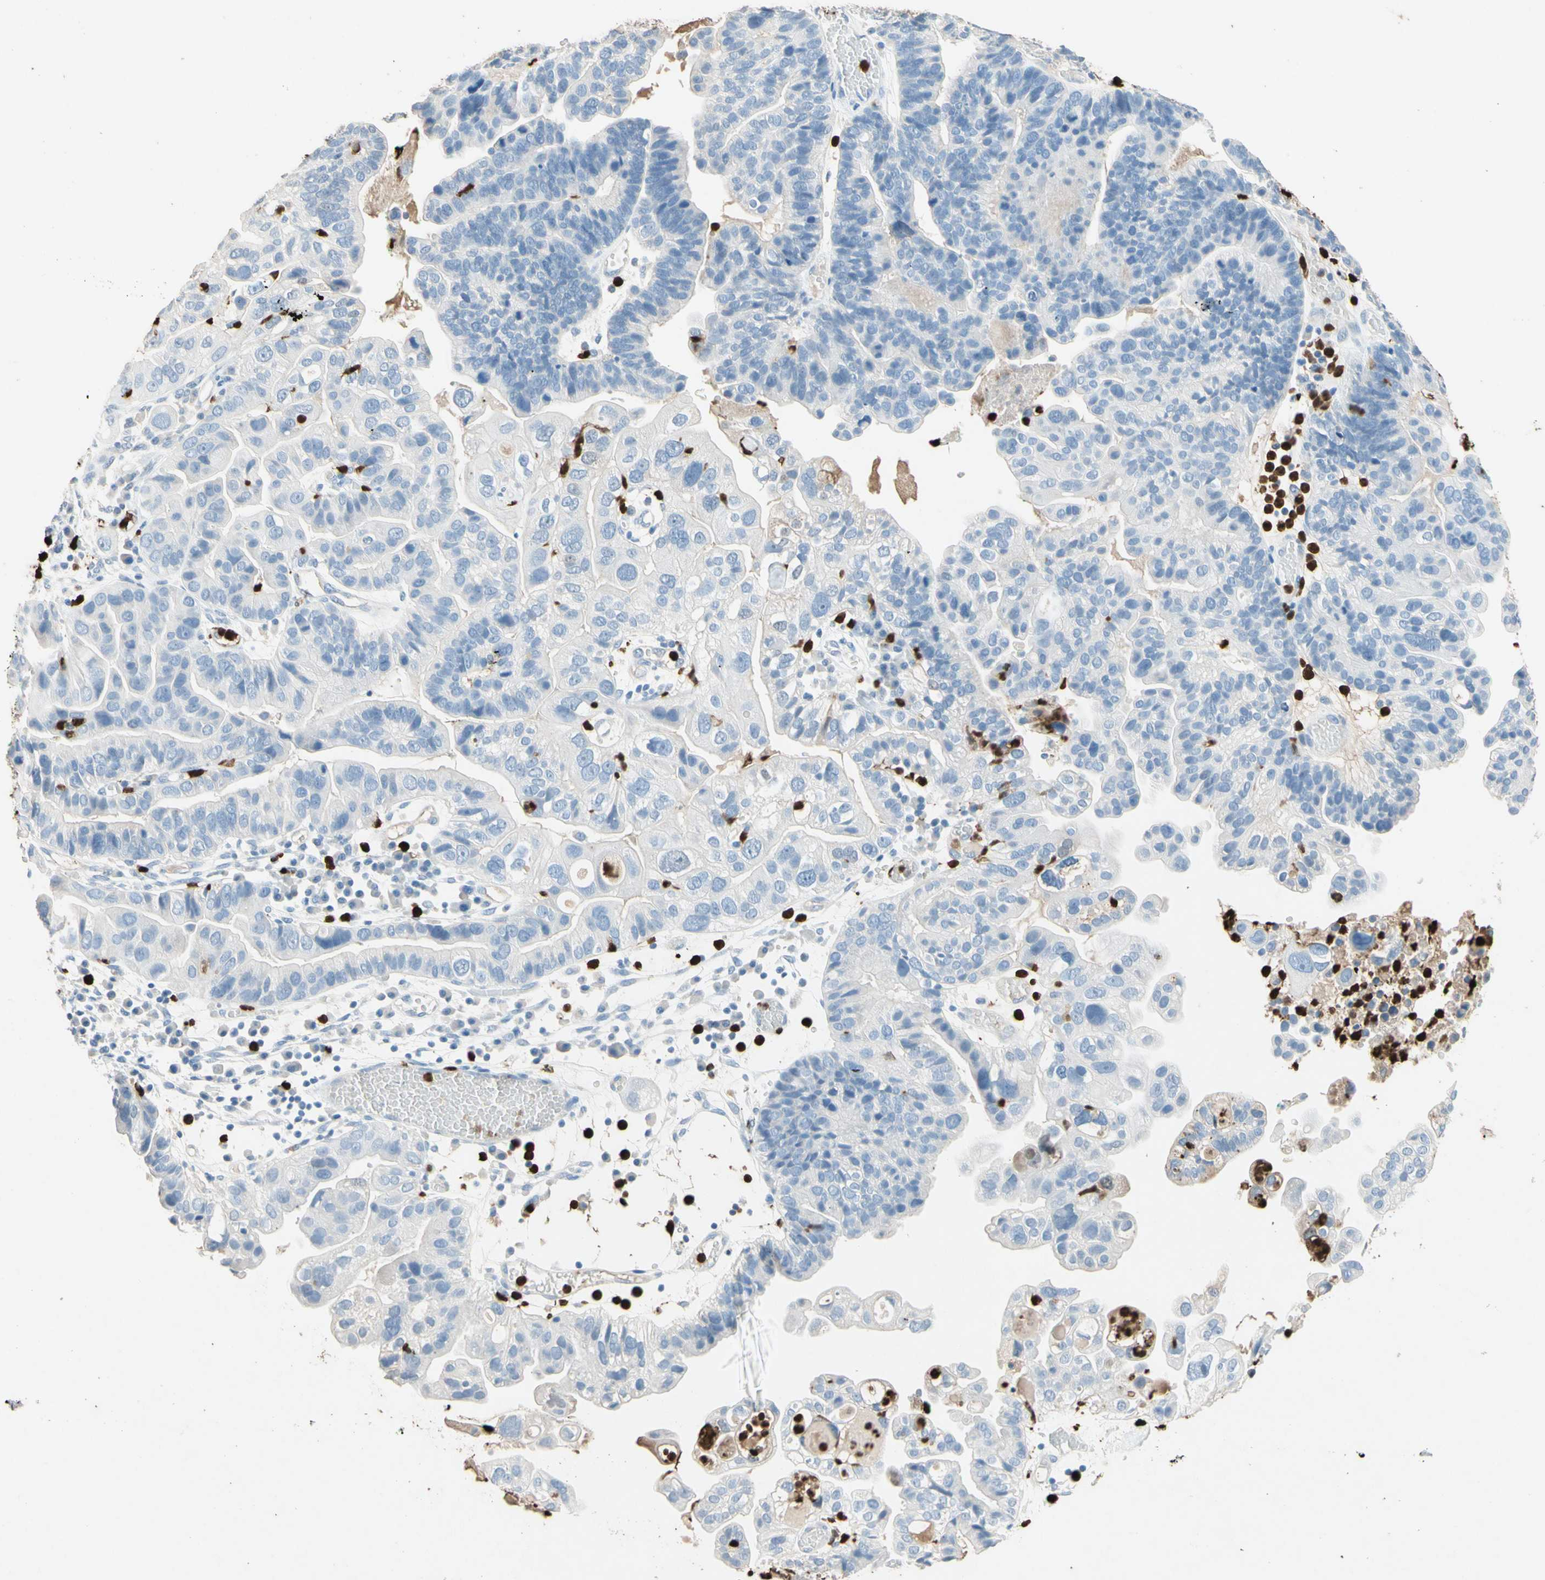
{"staining": {"intensity": "negative", "quantity": "none", "location": "none"}, "tissue": "ovarian cancer", "cell_type": "Tumor cells", "image_type": "cancer", "snomed": [{"axis": "morphology", "description": "Cystadenocarcinoma, serous, NOS"}, {"axis": "topography", "description": "Ovary"}], "caption": "Immunohistochemistry (IHC) of serous cystadenocarcinoma (ovarian) shows no staining in tumor cells.", "gene": "NFKBIZ", "patient": {"sex": "female", "age": 56}}